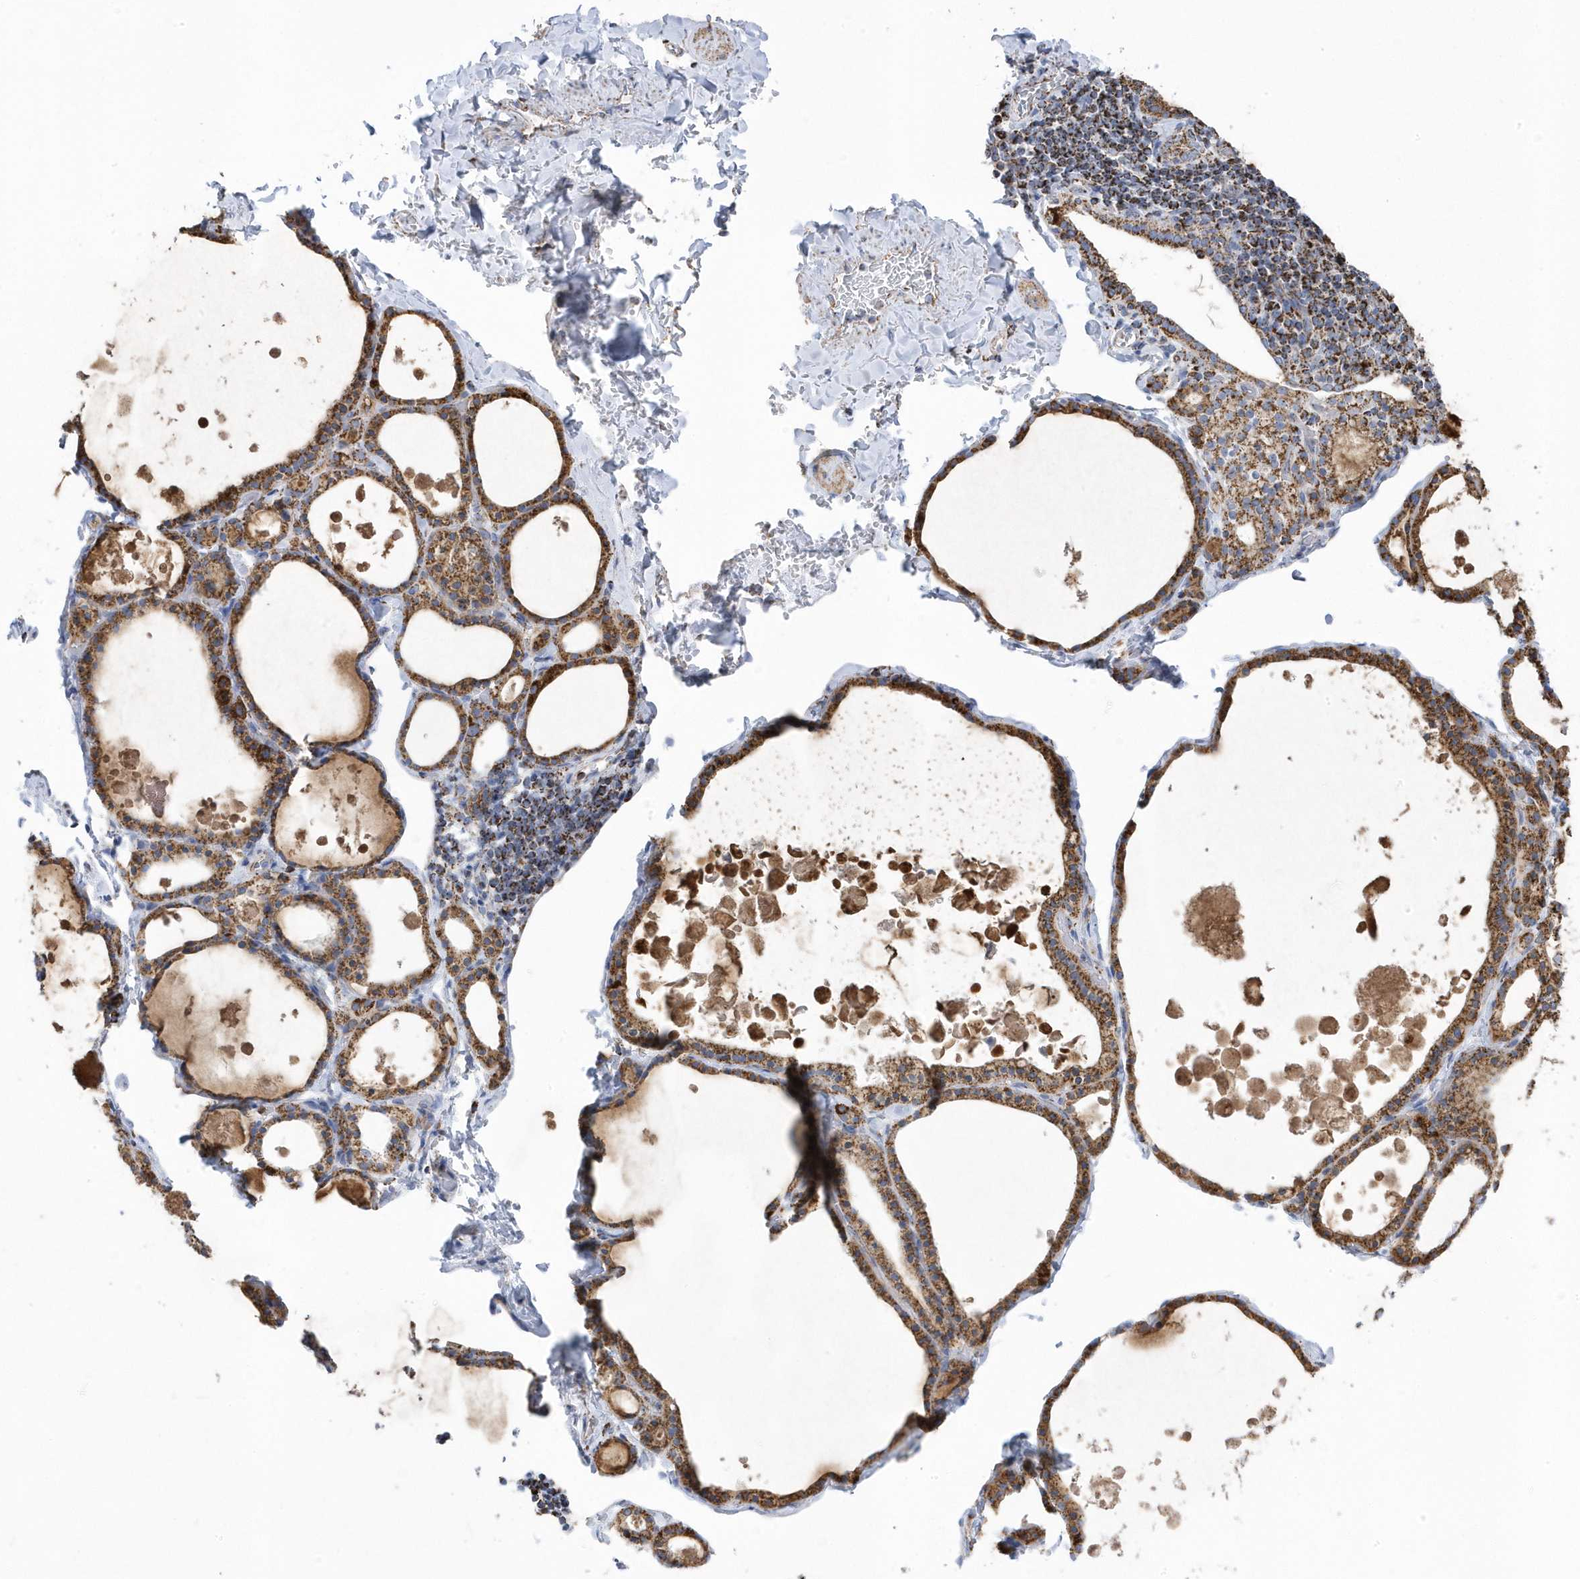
{"staining": {"intensity": "strong", "quantity": ">75%", "location": "cytoplasmic/membranous"}, "tissue": "thyroid gland", "cell_type": "Glandular cells", "image_type": "normal", "snomed": [{"axis": "morphology", "description": "Normal tissue, NOS"}, {"axis": "topography", "description": "Thyroid gland"}], "caption": "Immunohistochemistry photomicrograph of normal thyroid gland stained for a protein (brown), which exhibits high levels of strong cytoplasmic/membranous positivity in about >75% of glandular cells.", "gene": "GTPBP8", "patient": {"sex": "male", "age": 56}}